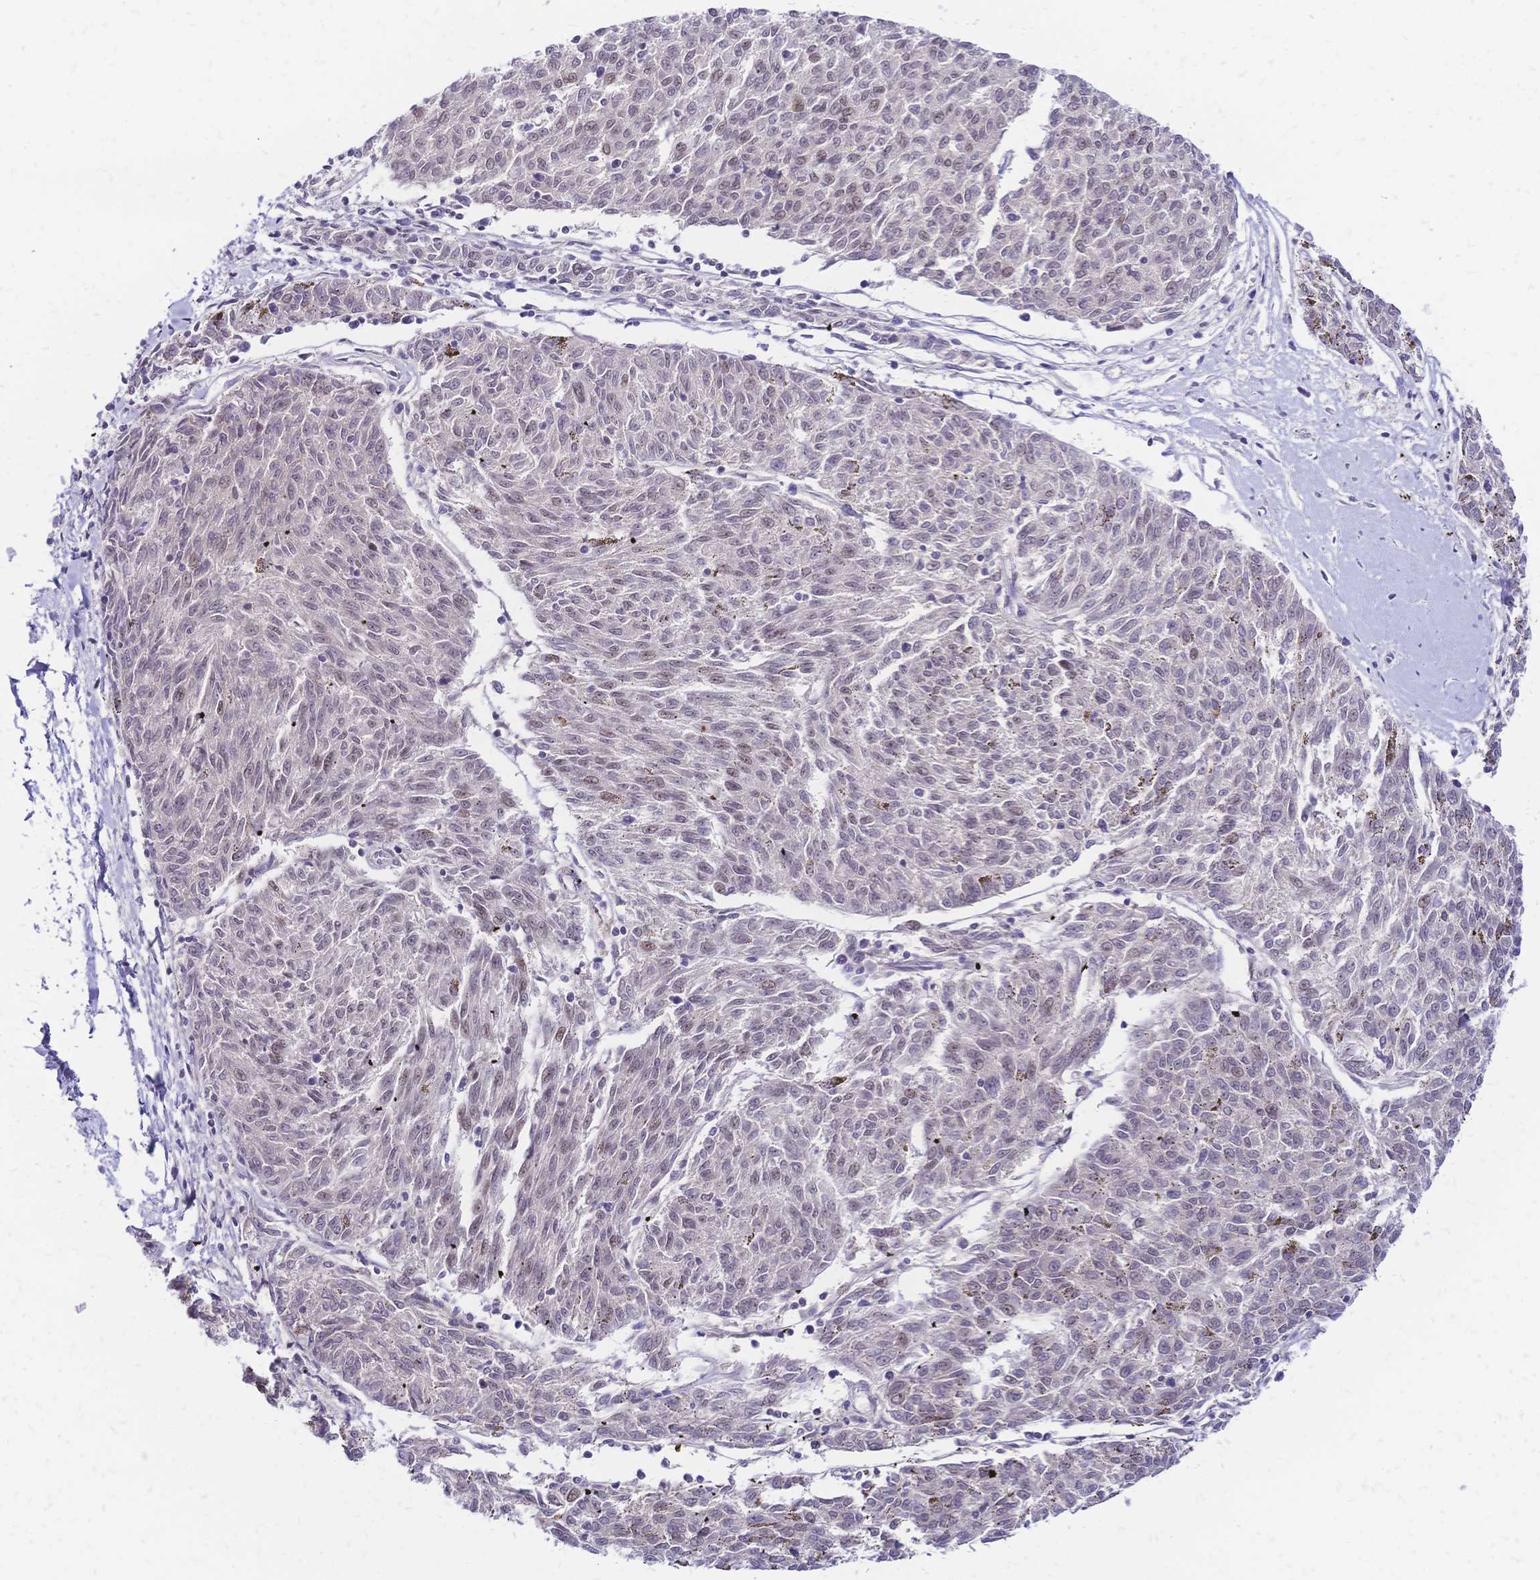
{"staining": {"intensity": "moderate", "quantity": "<25%", "location": "nuclear"}, "tissue": "melanoma", "cell_type": "Tumor cells", "image_type": "cancer", "snomed": [{"axis": "morphology", "description": "Malignant melanoma, NOS"}, {"axis": "topography", "description": "Skin"}], "caption": "Tumor cells demonstrate moderate nuclear positivity in about <25% of cells in malignant melanoma.", "gene": "NFIC", "patient": {"sex": "female", "age": 72}}